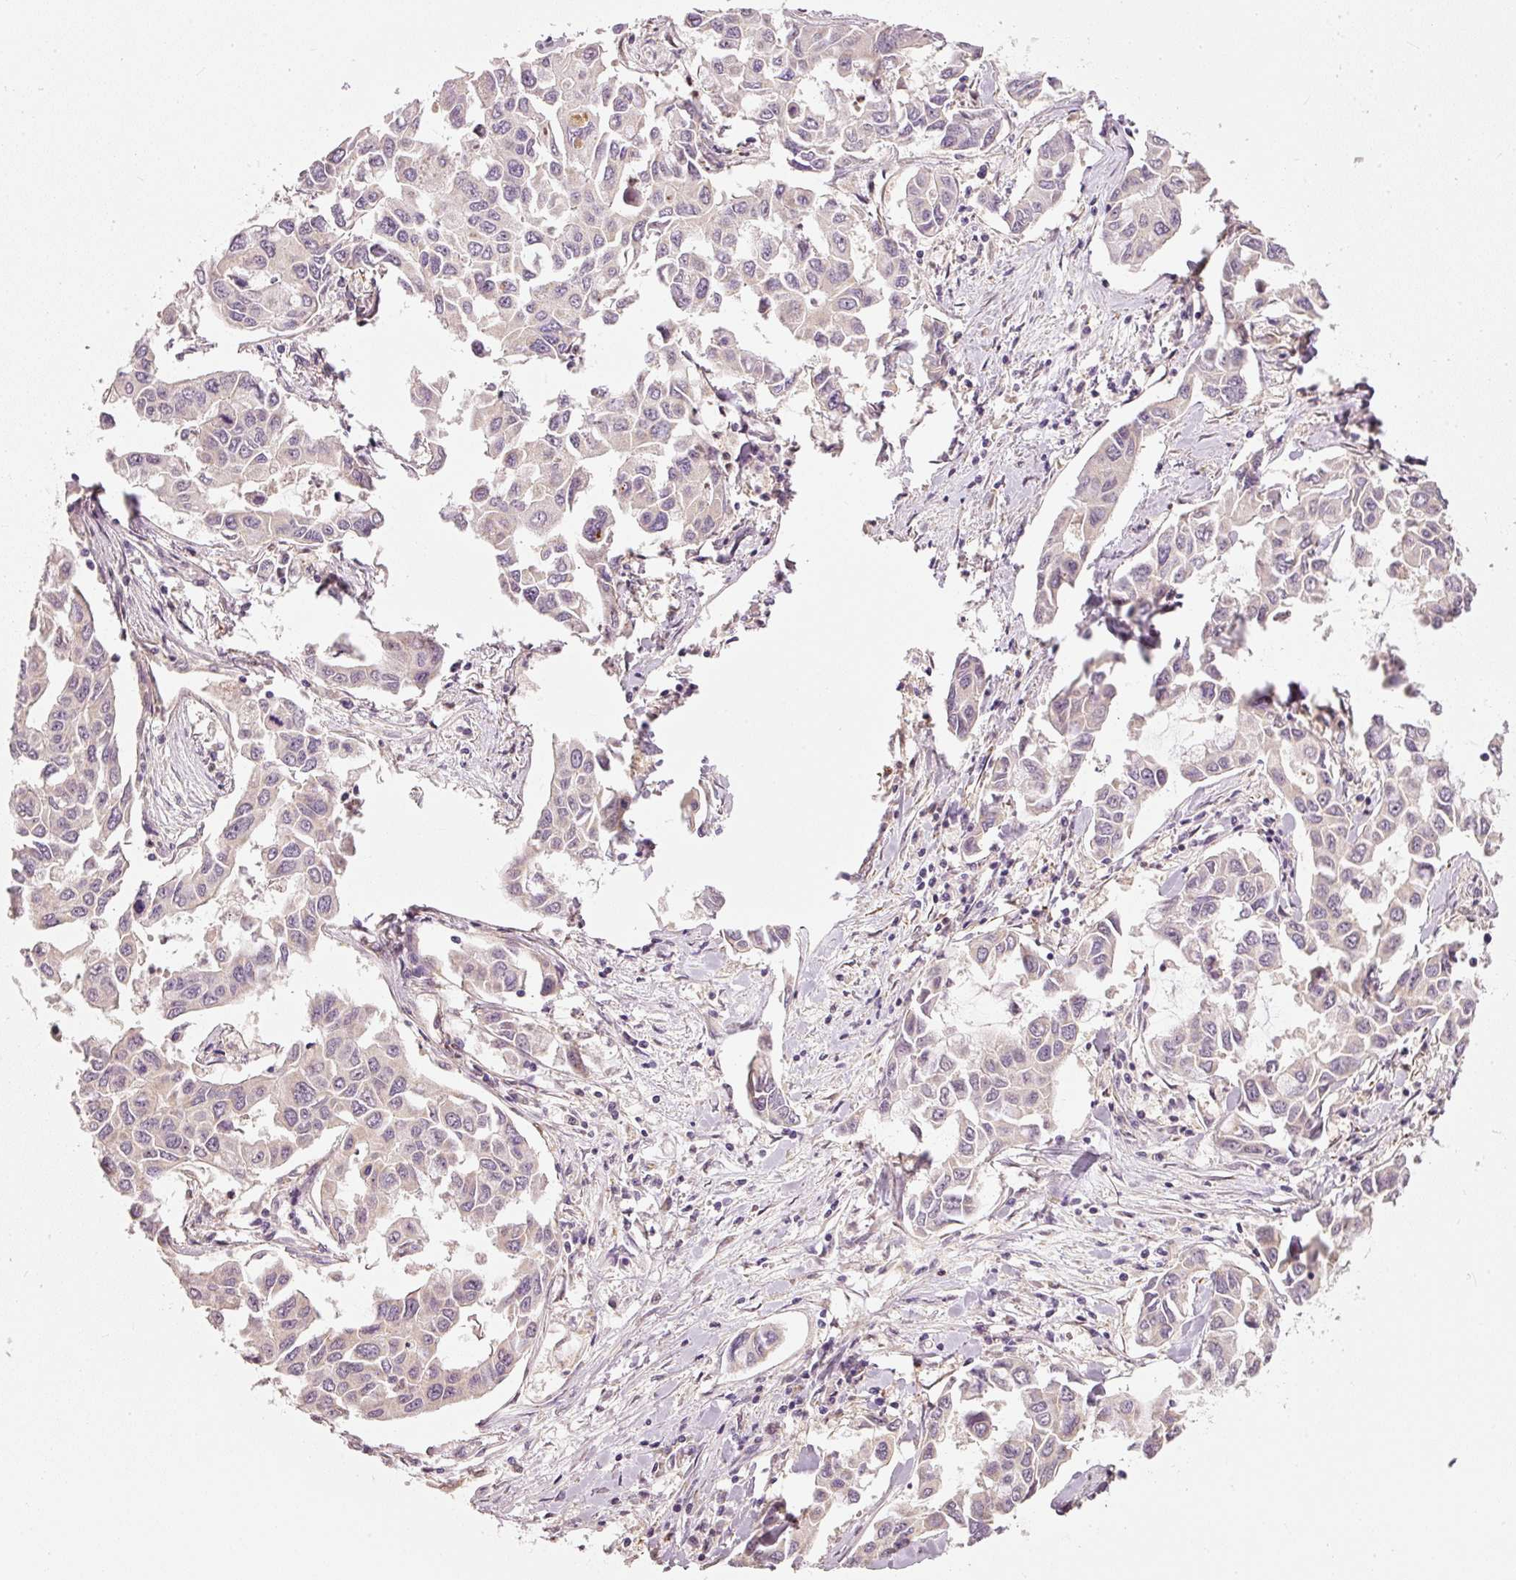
{"staining": {"intensity": "moderate", "quantity": "25%-75%", "location": "cytoplasmic/membranous"}, "tissue": "lung cancer", "cell_type": "Tumor cells", "image_type": "cancer", "snomed": [{"axis": "morphology", "description": "Adenocarcinoma, NOS"}, {"axis": "topography", "description": "Lung"}], "caption": "Human lung cancer stained with a brown dye exhibits moderate cytoplasmic/membranous positive staining in approximately 25%-75% of tumor cells.", "gene": "MTHFD1L", "patient": {"sex": "male", "age": 64}}